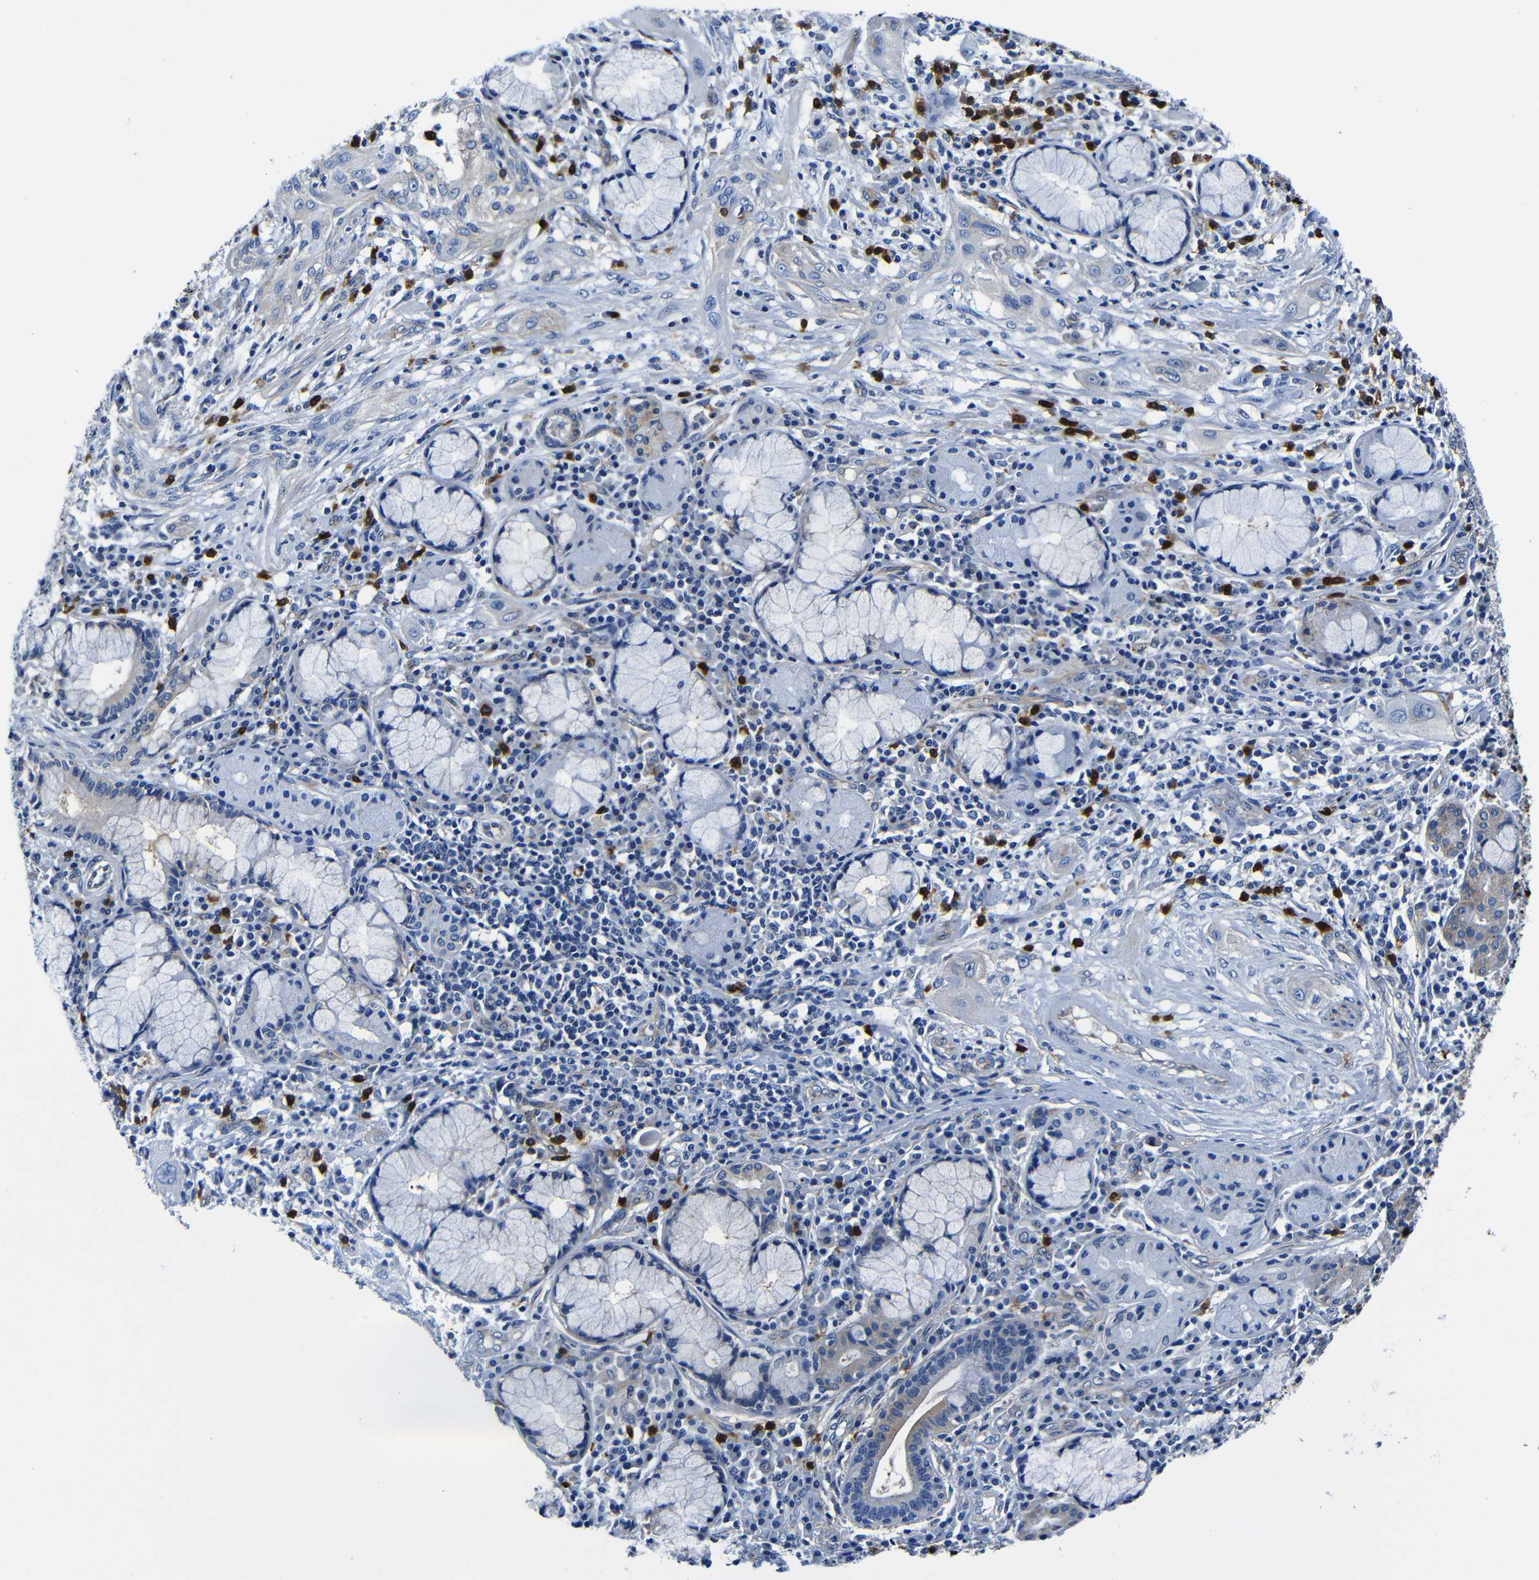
{"staining": {"intensity": "negative", "quantity": "none", "location": "none"}, "tissue": "lung cancer", "cell_type": "Tumor cells", "image_type": "cancer", "snomed": [{"axis": "morphology", "description": "Squamous cell carcinoma, NOS"}, {"axis": "topography", "description": "Lung"}], "caption": "Immunohistochemical staining of lung cancer demonstrates no significant expression in tumor cells.", "gene": "GIMAP2", "patient": {"sex": "female", "age": 47}}